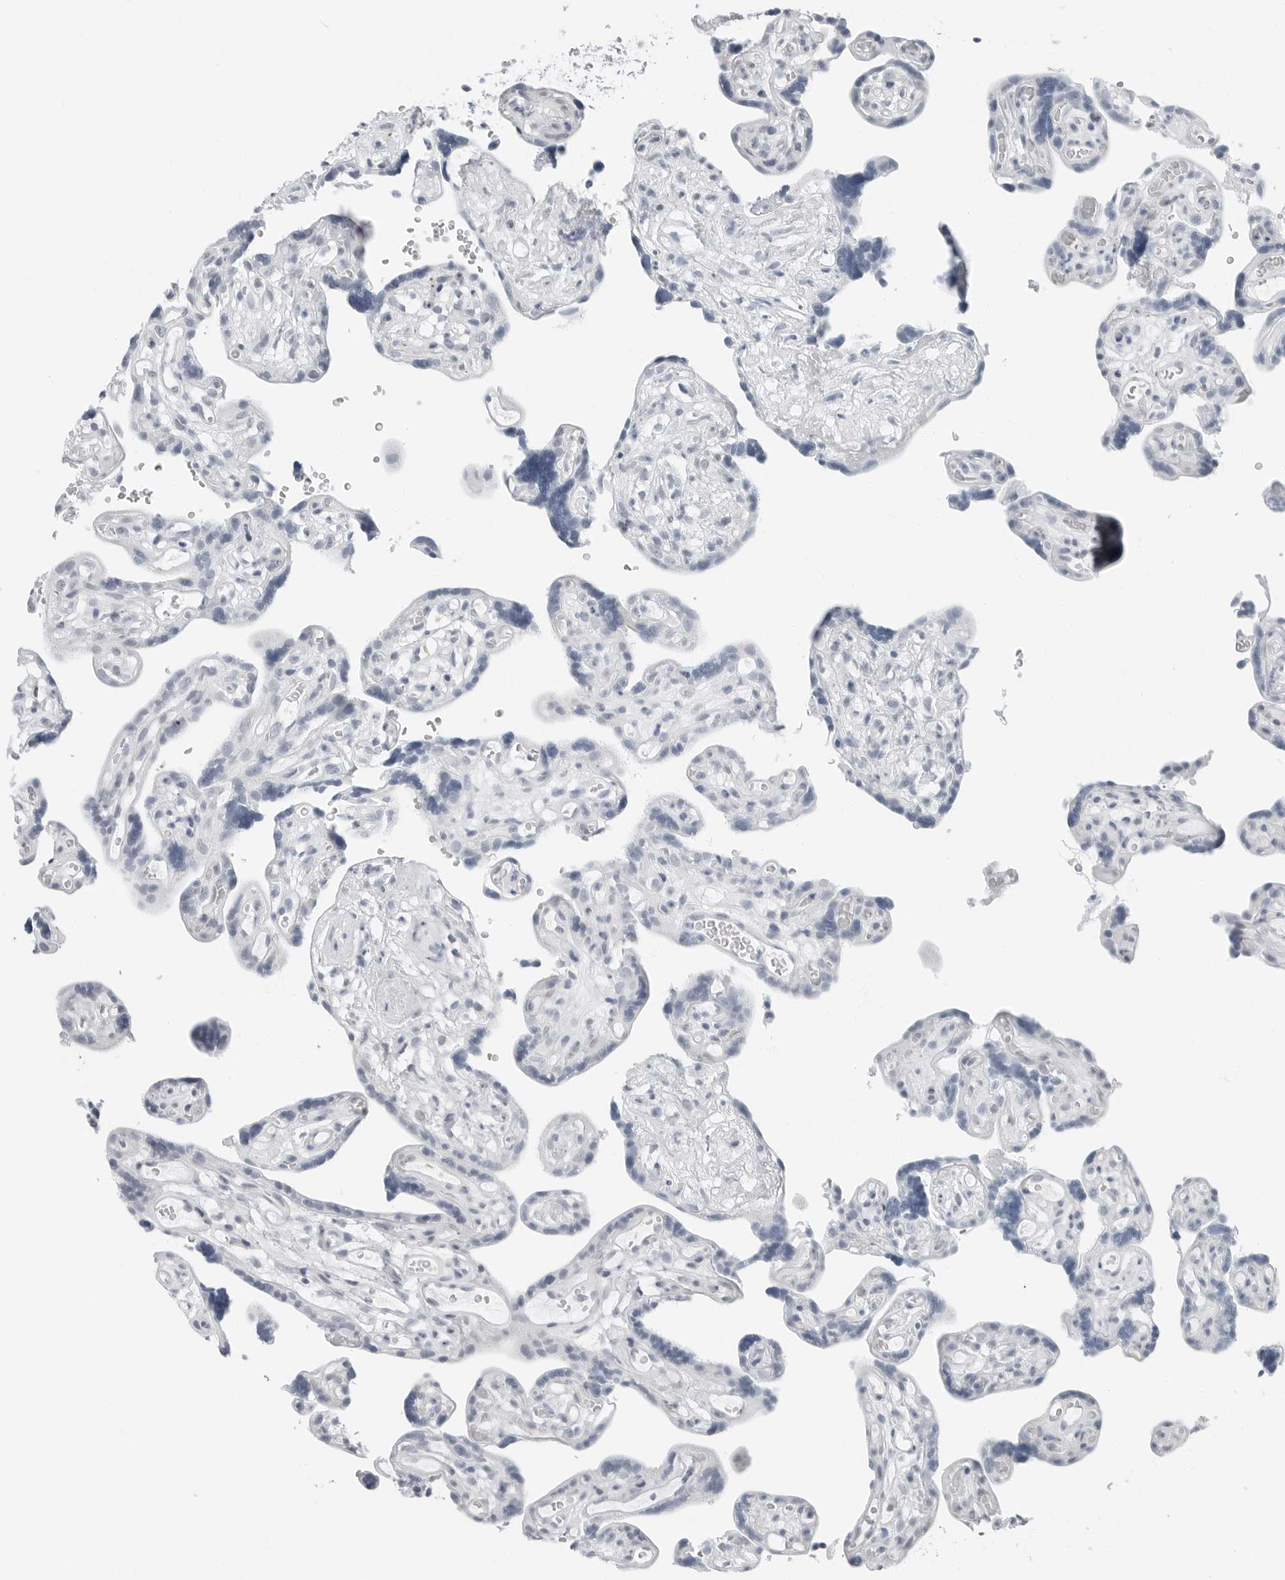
{"staining": {"intensity": "negative", "quantity": "none", "location": "none"}, "tissue": "placenta", "cell_type": "Decidual cells", "image_type": "normal", "snomed": [{"axis": "morphology", "description": "Normal tissue, NOS"}, {"axis": "topography", "description": "Placenta"}], "caption": "This histopathology image is of benign placenta stained with IHC to label a protein in brown with the nuclei are counter-stained blue. There is no staining in decidual cells.", "gene": "XIRP1", "patient": {"sex": "female", "age": 30}}